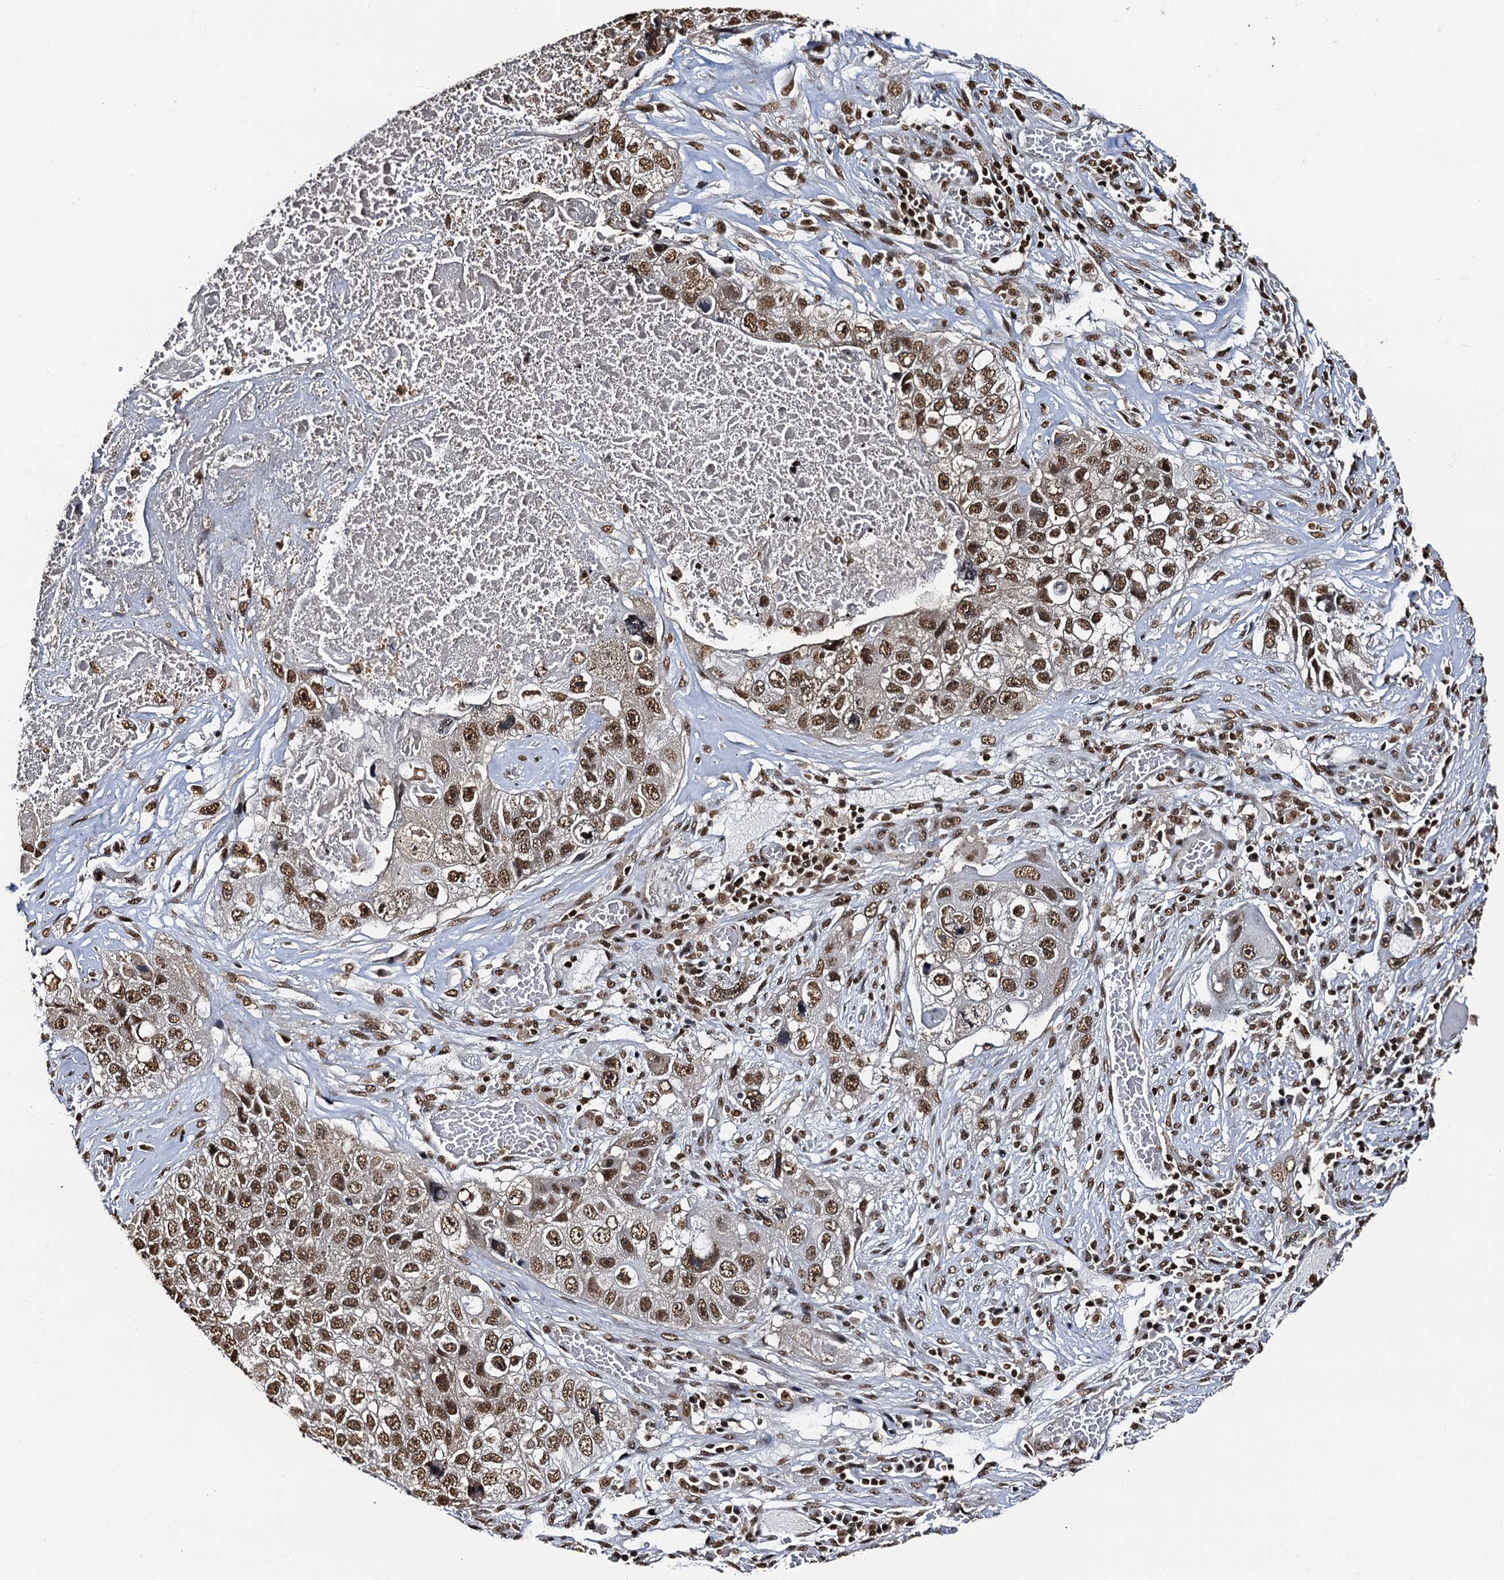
{"staining": {"intensity": "moderate", "quantity": ">75%", "location": "nuclear"}, "tissue": "lung cancer", "cell_type": "Tumor cells", "image_type": "cancer", "snomed": [{"axis": "morphology", "description": "Squamous cell carcinoma, NOS"}, {"axis": "topography", "description": "Lung"}], "caption": "Immunohistochemistry histopathology image of neoplastic tissue: human squamous cell carcinoma (lung) stained using immunohistochemistry reveals medium levels of moderate protein expression localized specifically in the nuclear of tumor cells, appearing as a nuclear brown color.", "gene": "SNRPD2", "patient": {"sex": "male", "age": 61}}